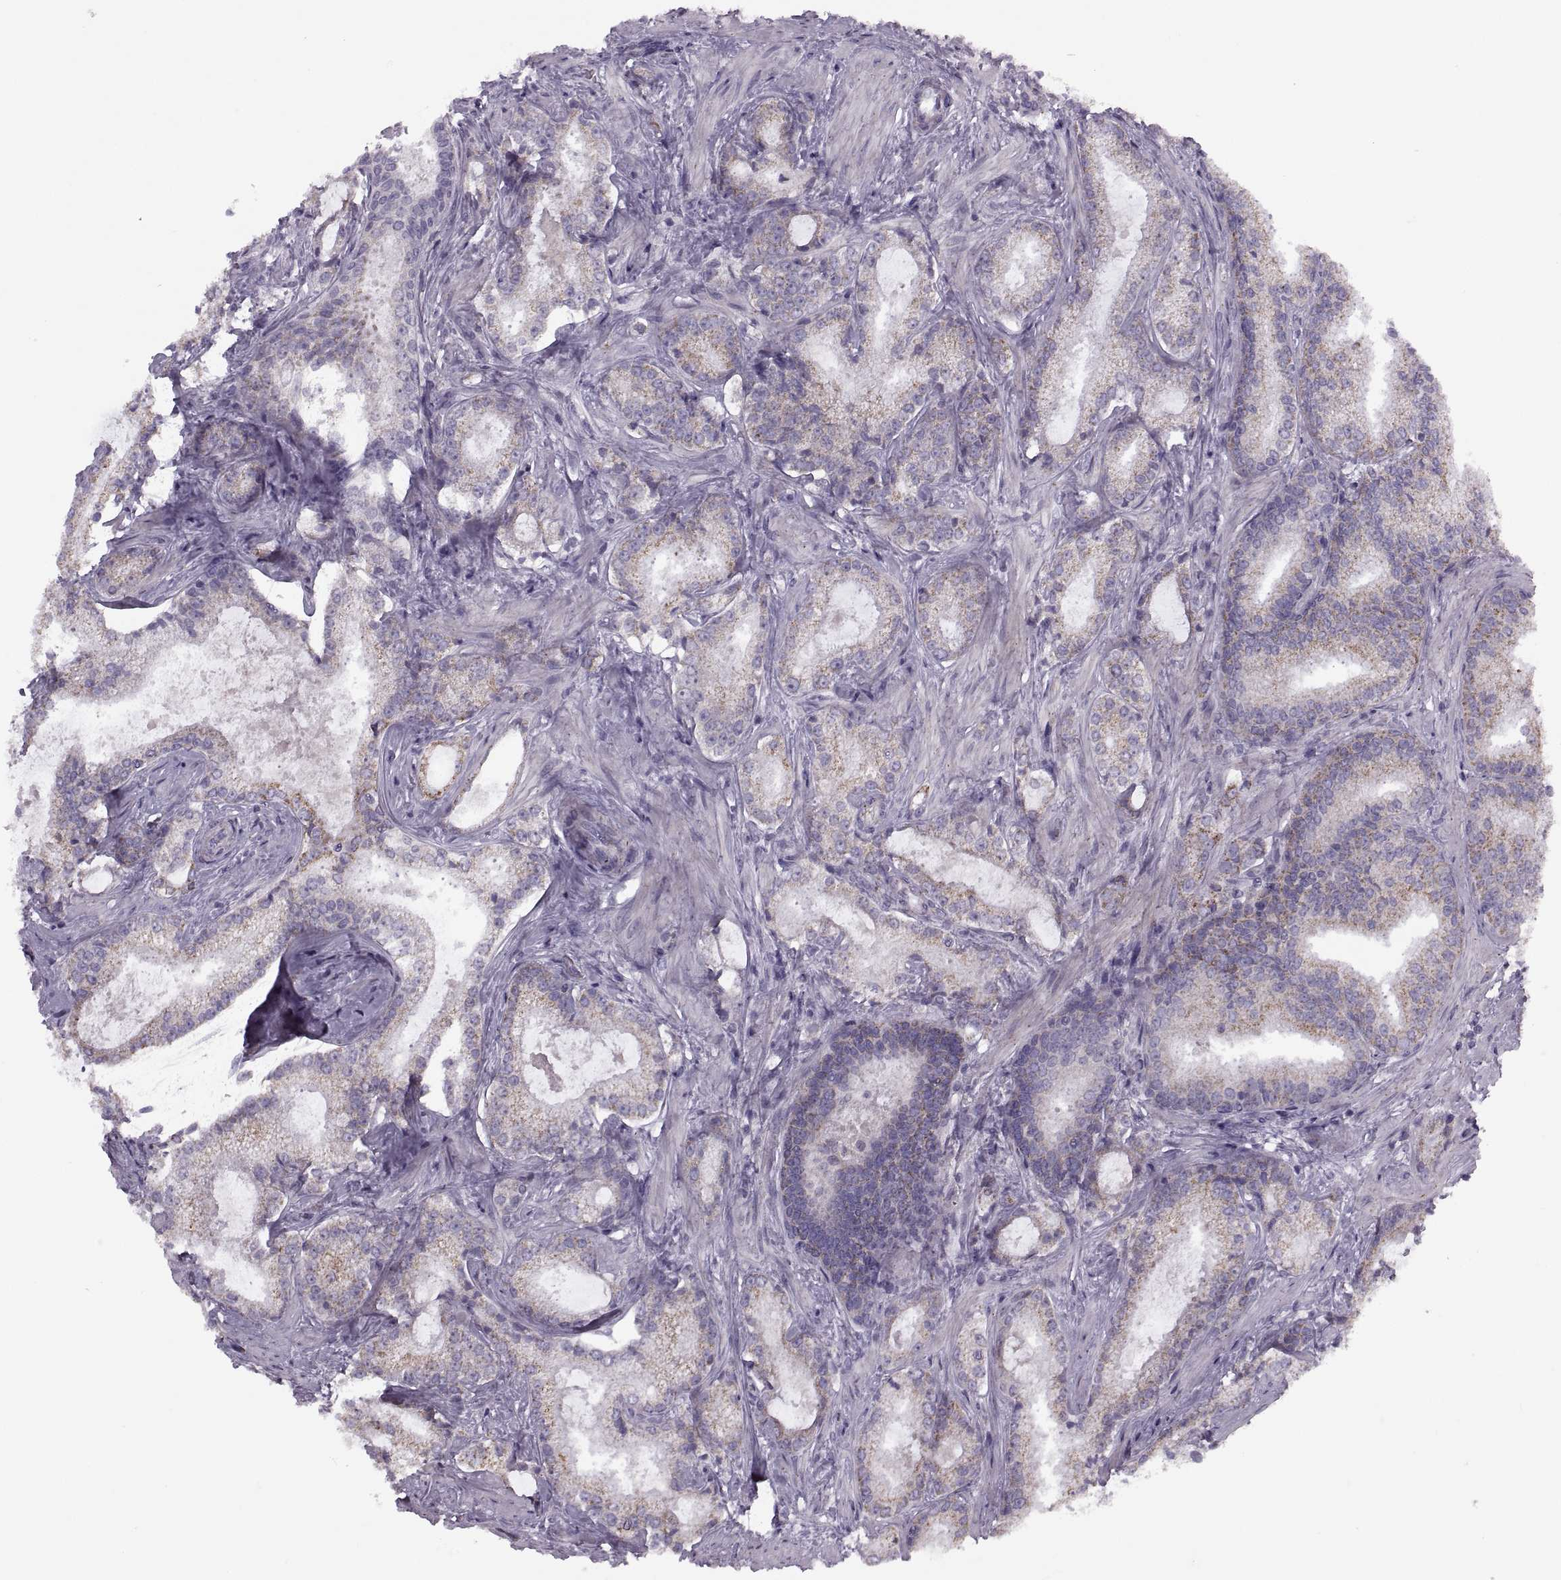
{"staining": {"intensity": "weak", "quantity": ">75%", "location": "cytoplasmic/membranous"}, "tissue": "prostate cancer", "cell_type": "Tumor cells", "image_type": "cancer", "snomed": [{"axis": "morphology", "description": "Adenocarcinoma, Low grade"}, {"axis": "topography", "description": "Prostate"}], "caption": "The histopathology image shows staining of prostate cancer, revealing weak cytoplasmic/membranous protein staining (brown color) within tumor cells.", "gene": "PIERCE1", "patient": {"sex": "male", "age": 56}}